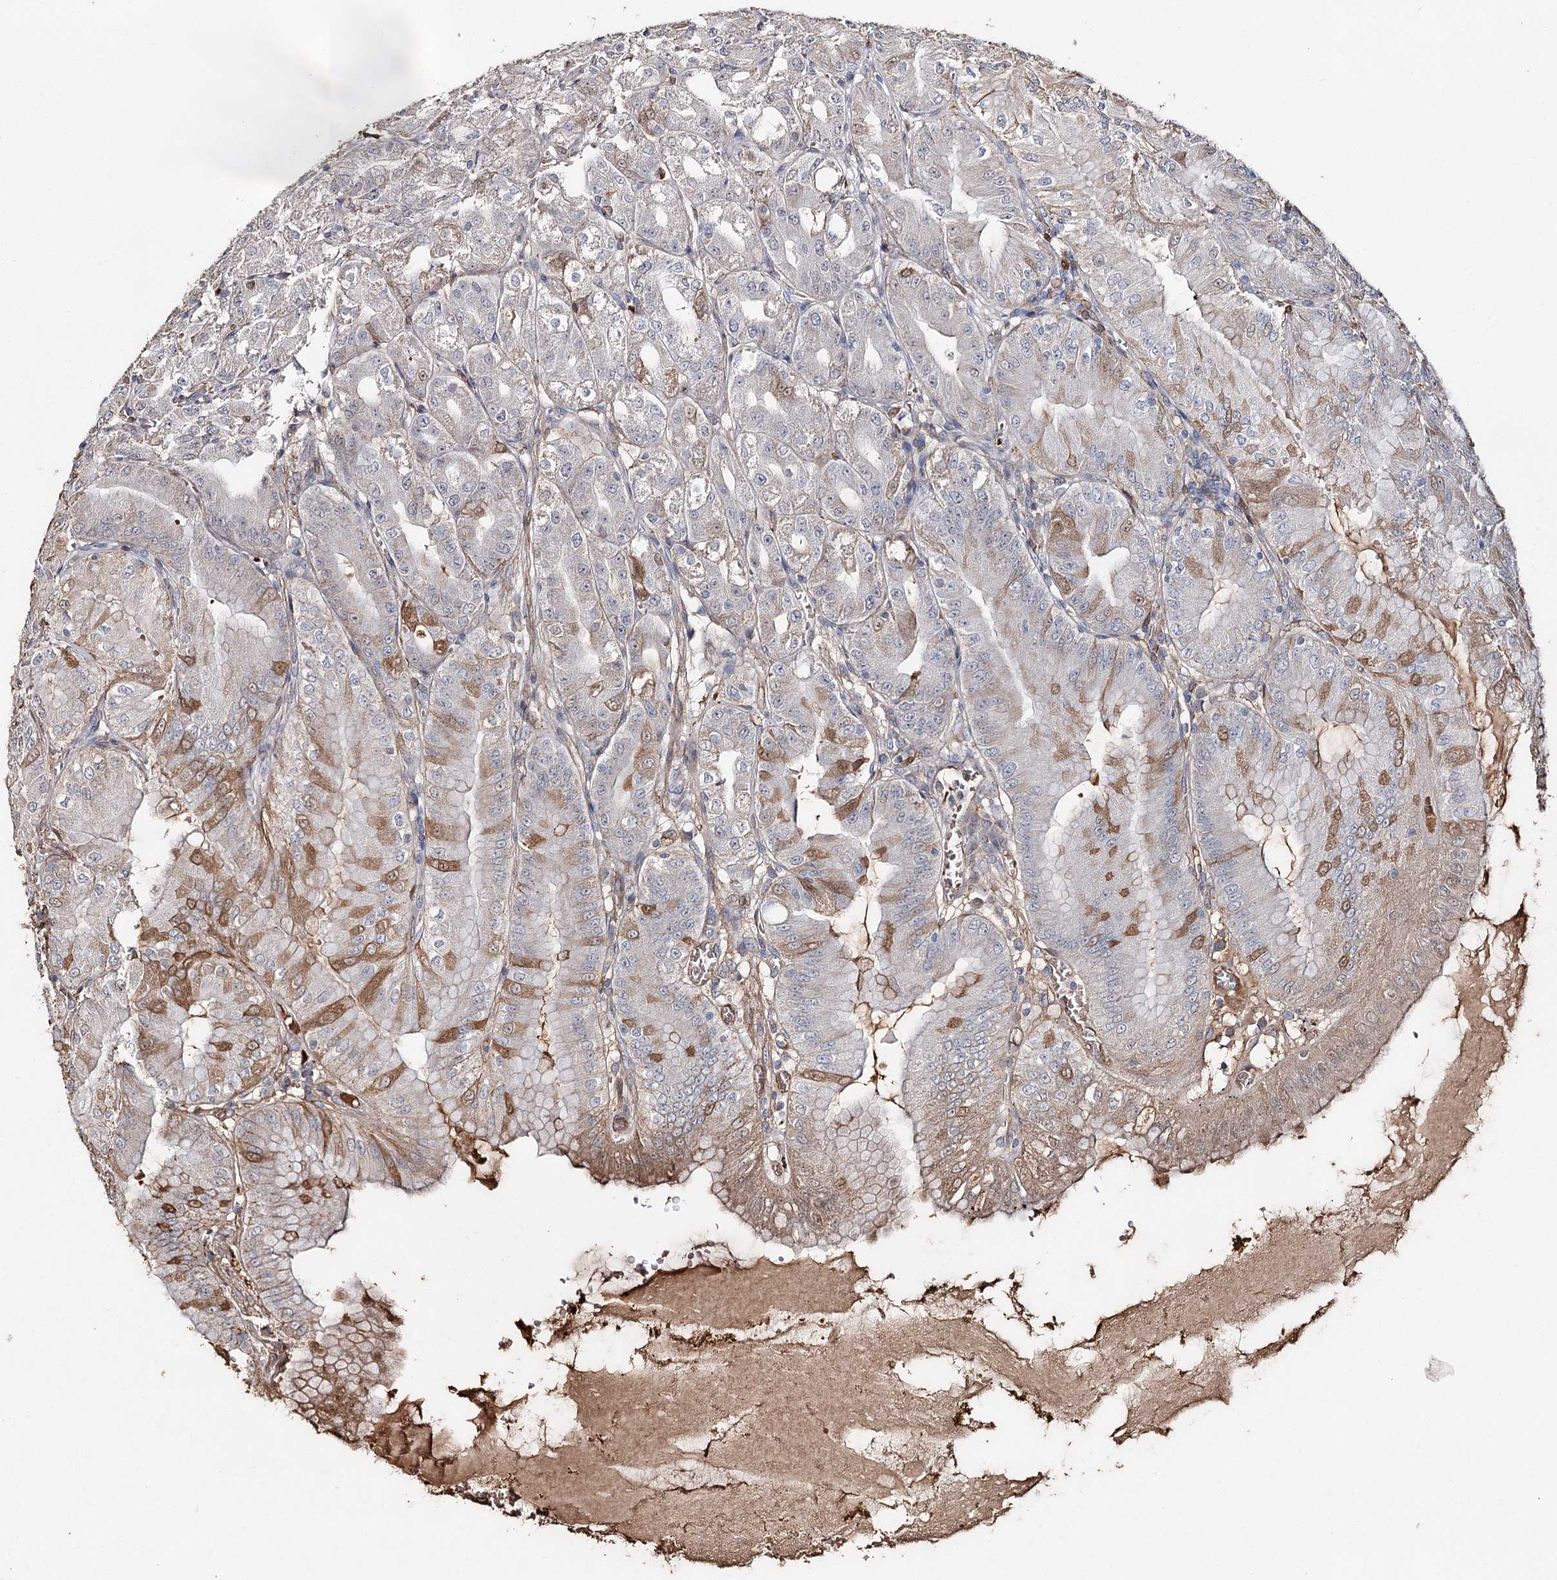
{"staining": {"intensity": "moderate", "quantity": "<25%", "location": "cytoplasmic/membranous"}, "tissue": "stomach", "cell_type": "Glandular cells", "image_type": "normal", "snomed": [{"axis": "morphology", "description": "Normal tissue, NOS"}, {"axis": "topography", "description": "Stomach, upper"}, {"axis": "topography", "description": "Stomach, lower"}], "caption": "A micrograph of human stomach stained for a protein displays moderate cytoplasmic/membranous brown staining in glandular cells.", "gene": "SYVN1", "patient": {"sex": "male", "age": 71}}